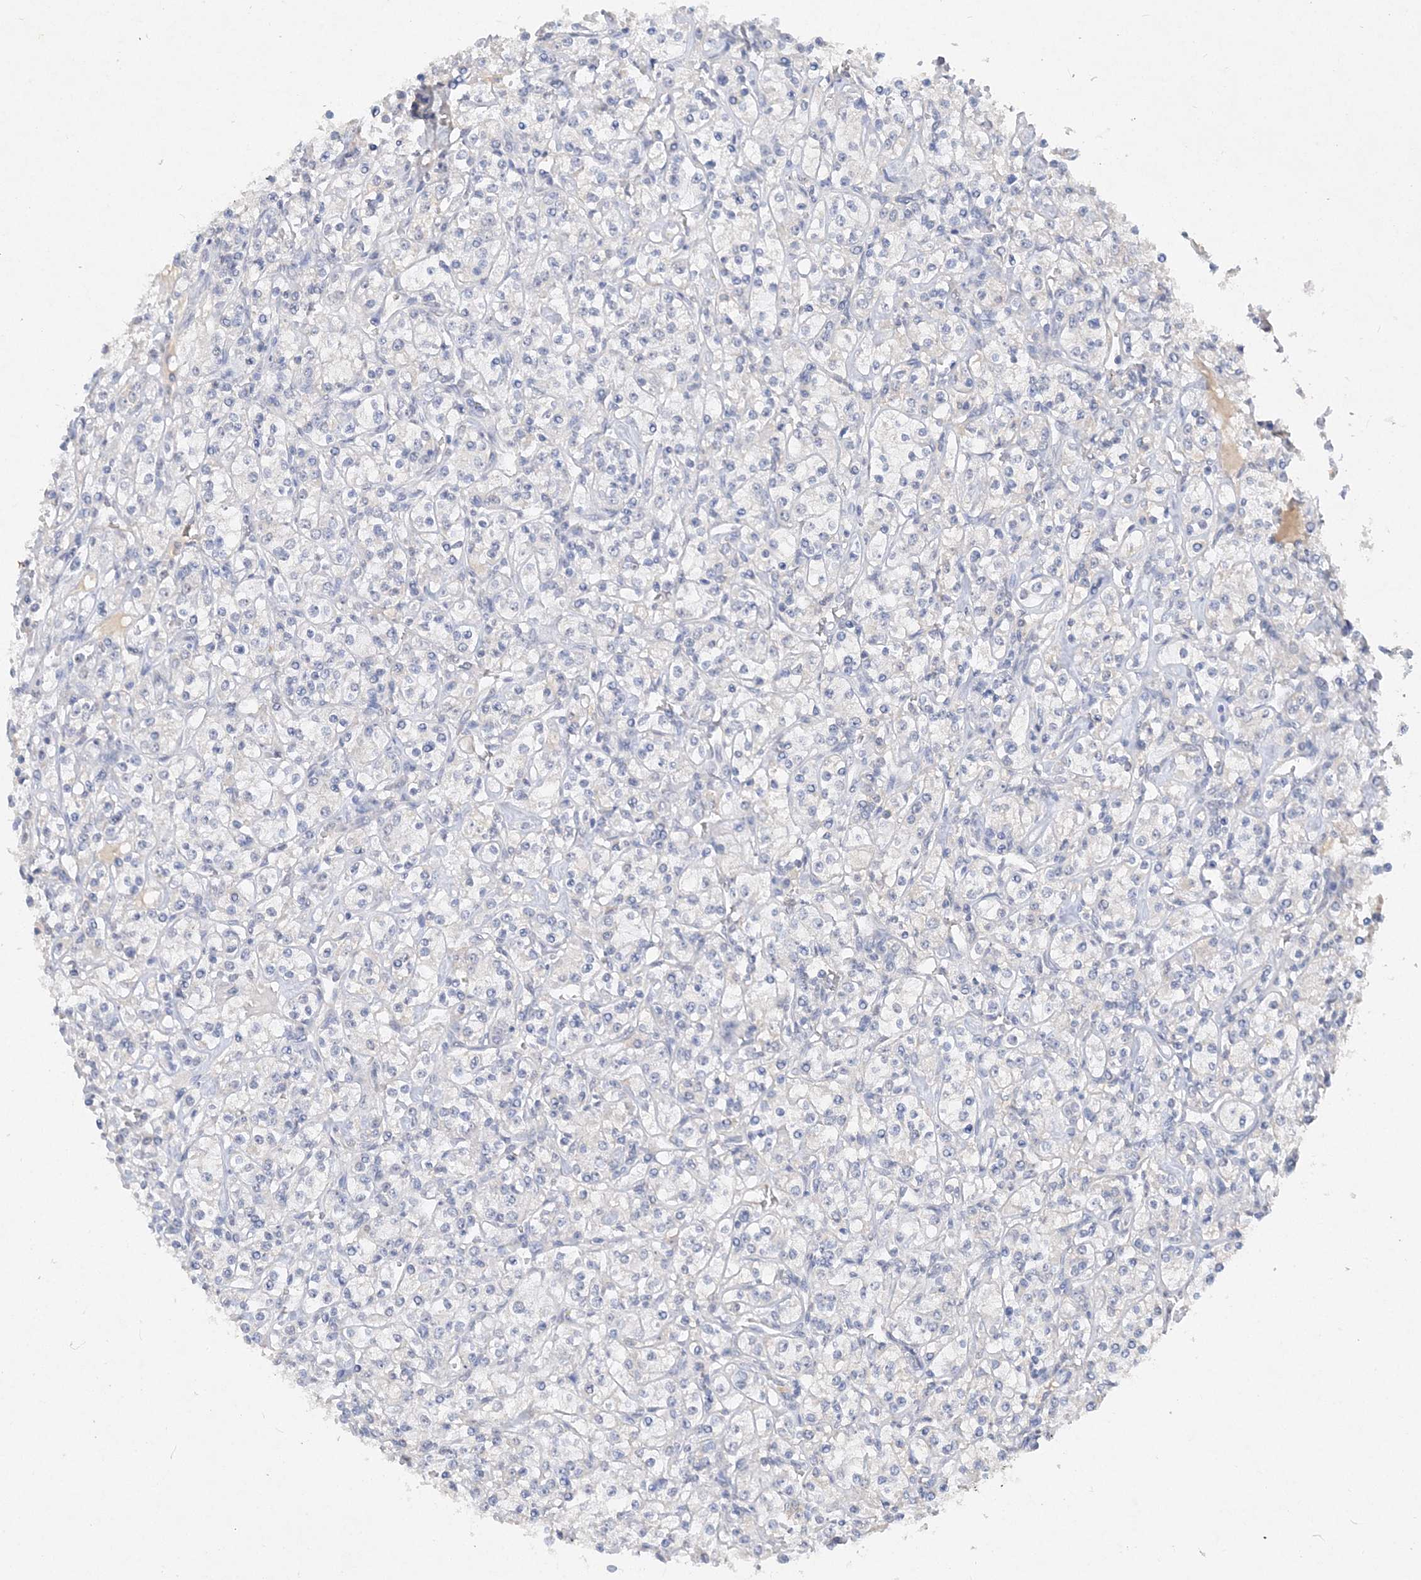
{"staining": {"intensity": "negative", "quantity": "none", "location": "none"}, "tissue": "renal cancer", "cell_type": "Tumor cells", "image_type": "cancer", "snomed": [{"axis": "morphology", "description": "Adenocarcinoma, NOS"}, {"axis": "topography", "description": "Kidney"}], "caption": "This is an immunohistochemistry (IHC) photomicrograph of adenocarcinoma (renal). There is no positivity in tumor cells.", "gene": "C11orf58", "patient": {"sex": "male", "age": 77}}